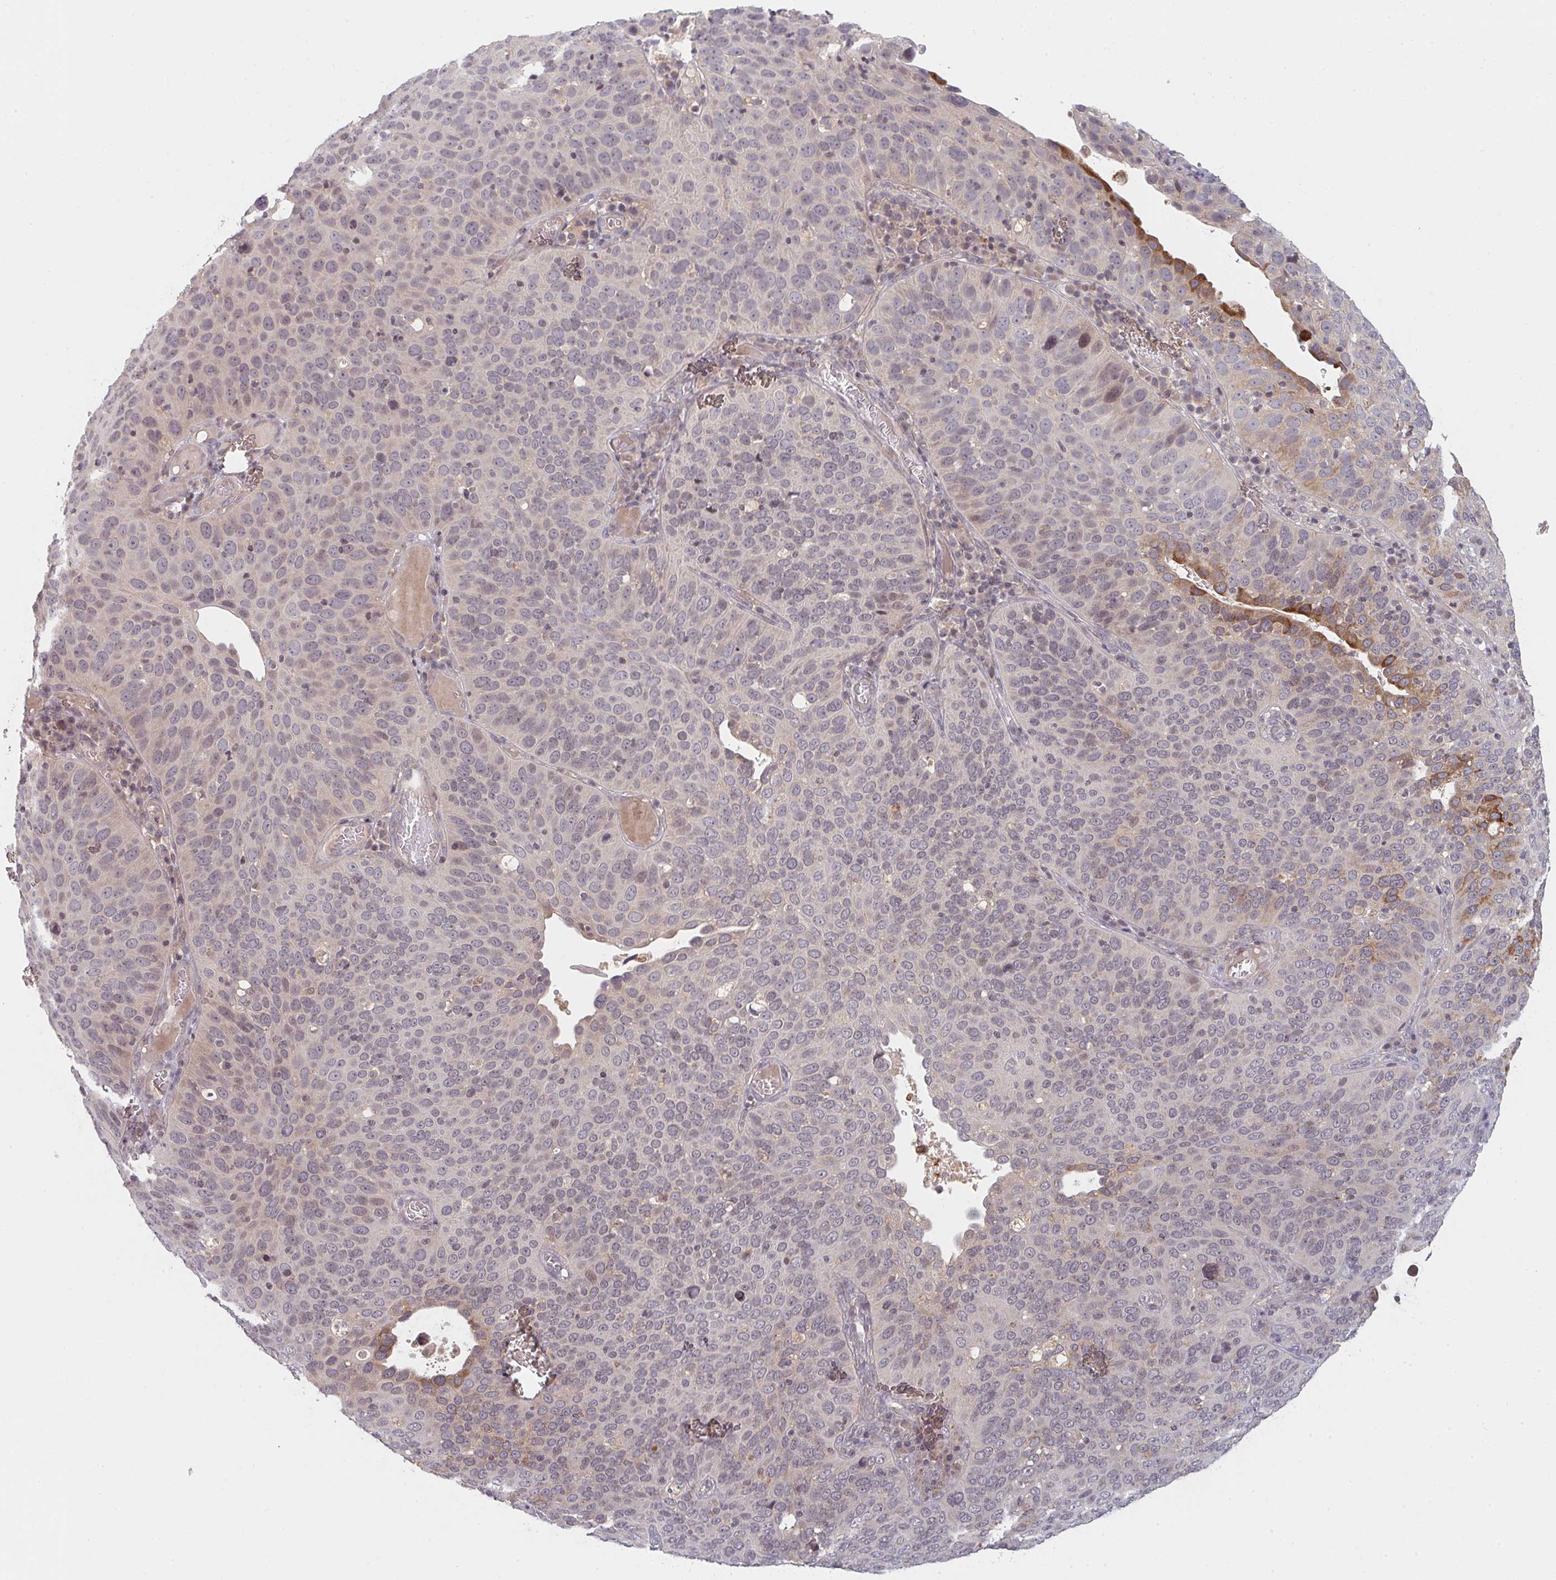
{"staining": {"intensity": "moderate", "quantity": "<25%", "location": "cytoplasmic/membranous,nuclear"}, "tissue": "cervical cancer", "cell_type": "Tumor cells", "image_type": "cancer", "snomed": [{"axis": "morphology", "description": "Squamous cell carcinoma, NOS"}, {"axis": "topography", "description": "Cervix"}], "caption": "Cervical cancer stained with a brown dye demonstrates moderate cytoplasmic/membranous and nuclear positive expression in about <25% of tumor cells.", "gene": "DCST1", "patient": {"sex": "female", "age": 36}}